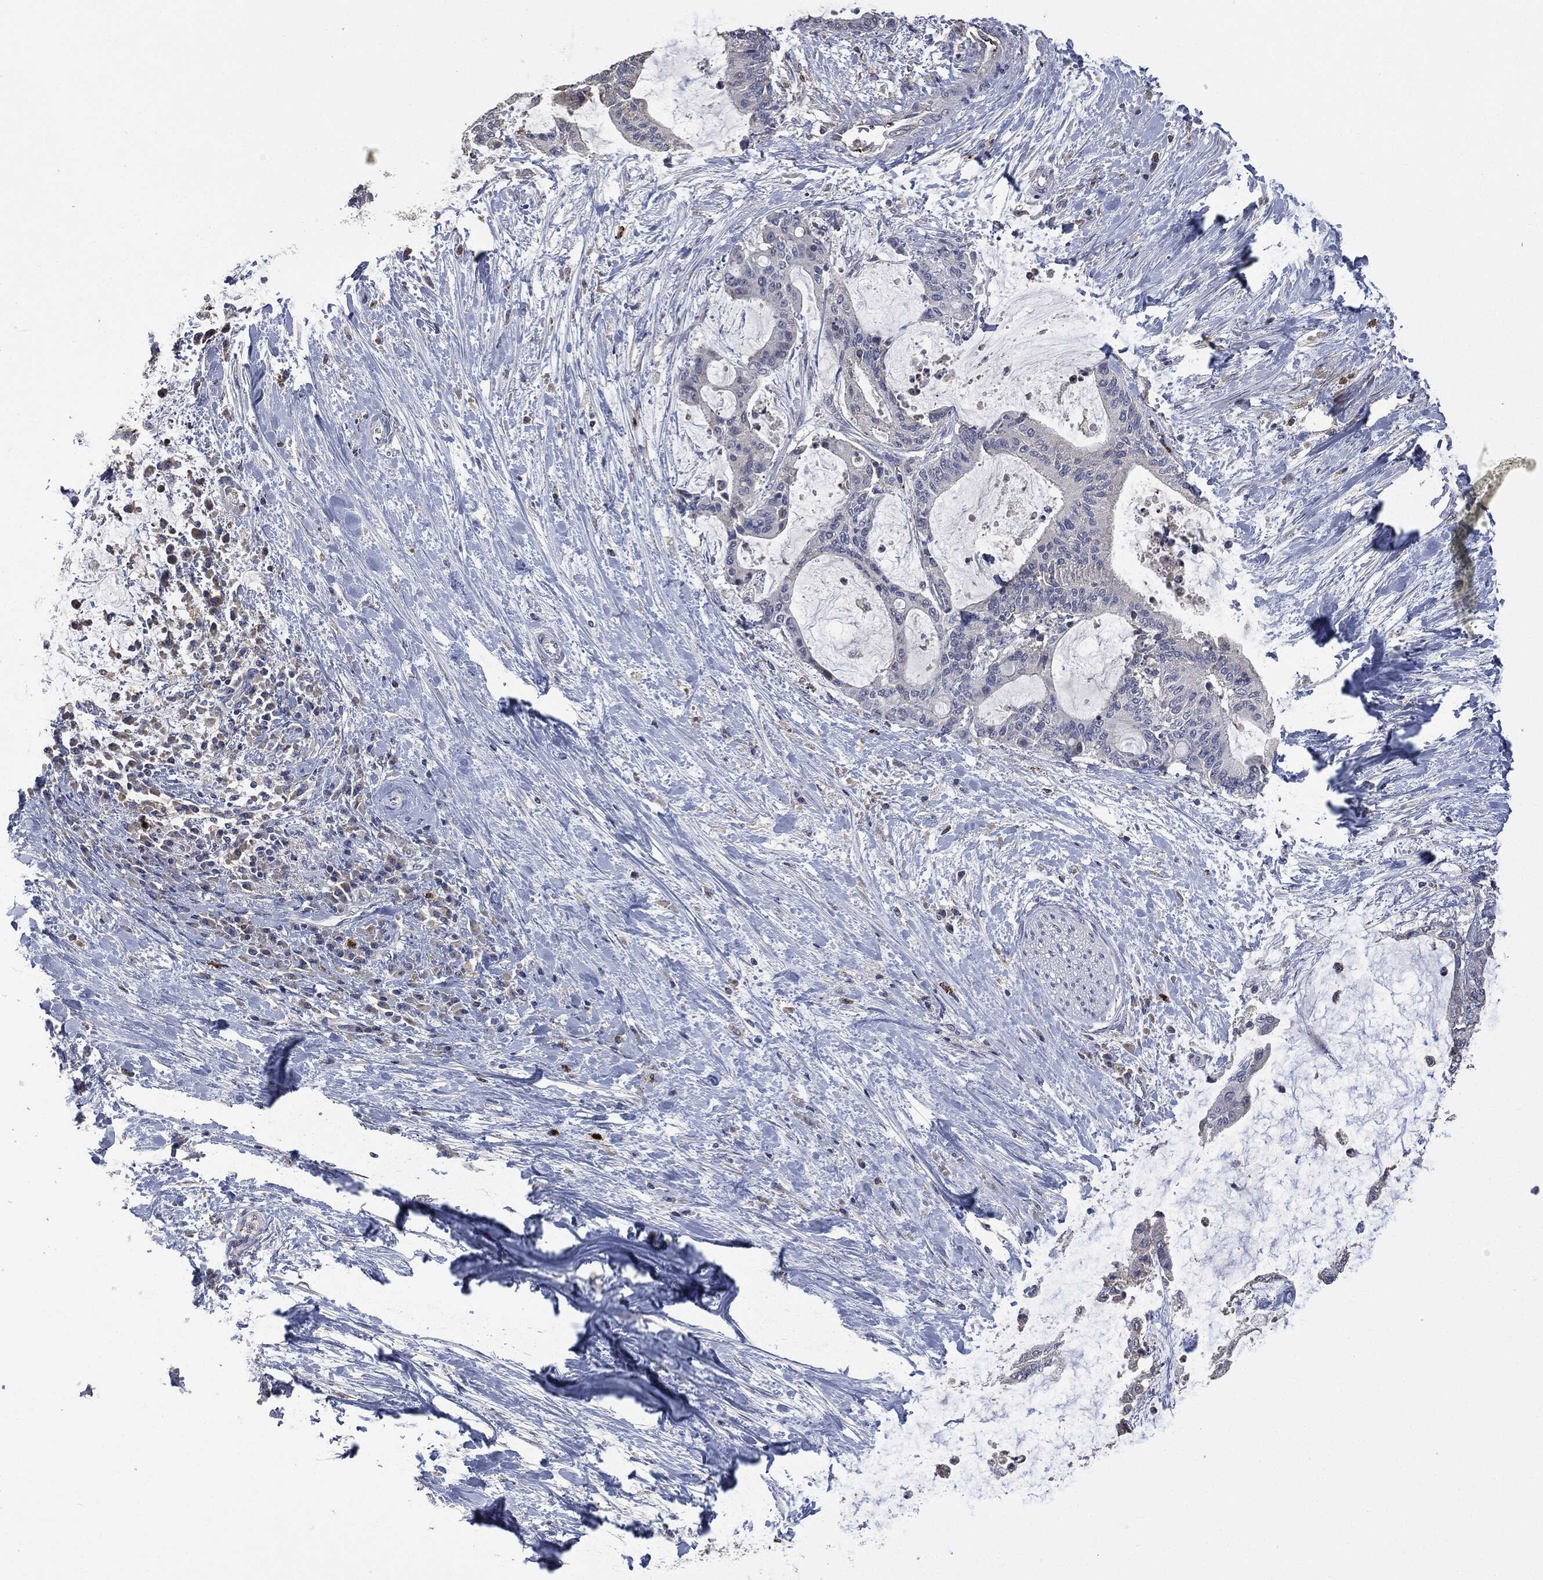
{"staining": {"intensity": "negative", "quantity": "none", "location": "none"}, "tissue": "liver cancer", "cell_type": "Tumor cells", "image_type": "cancer", "snomed": [{"axis": "morphology", "description": "Cholangiocarcinoma"}, {"axis": "topography", "description": "Liver"}], "caption": "This image is of cholangiocarcinoma (liver) stained with IHC to label a protein in brown with the nuclei are counter-stained blue. There is no expression in tumor cells.", "gene": "CD33", "patient": {"sex": "female", "age": 73}}